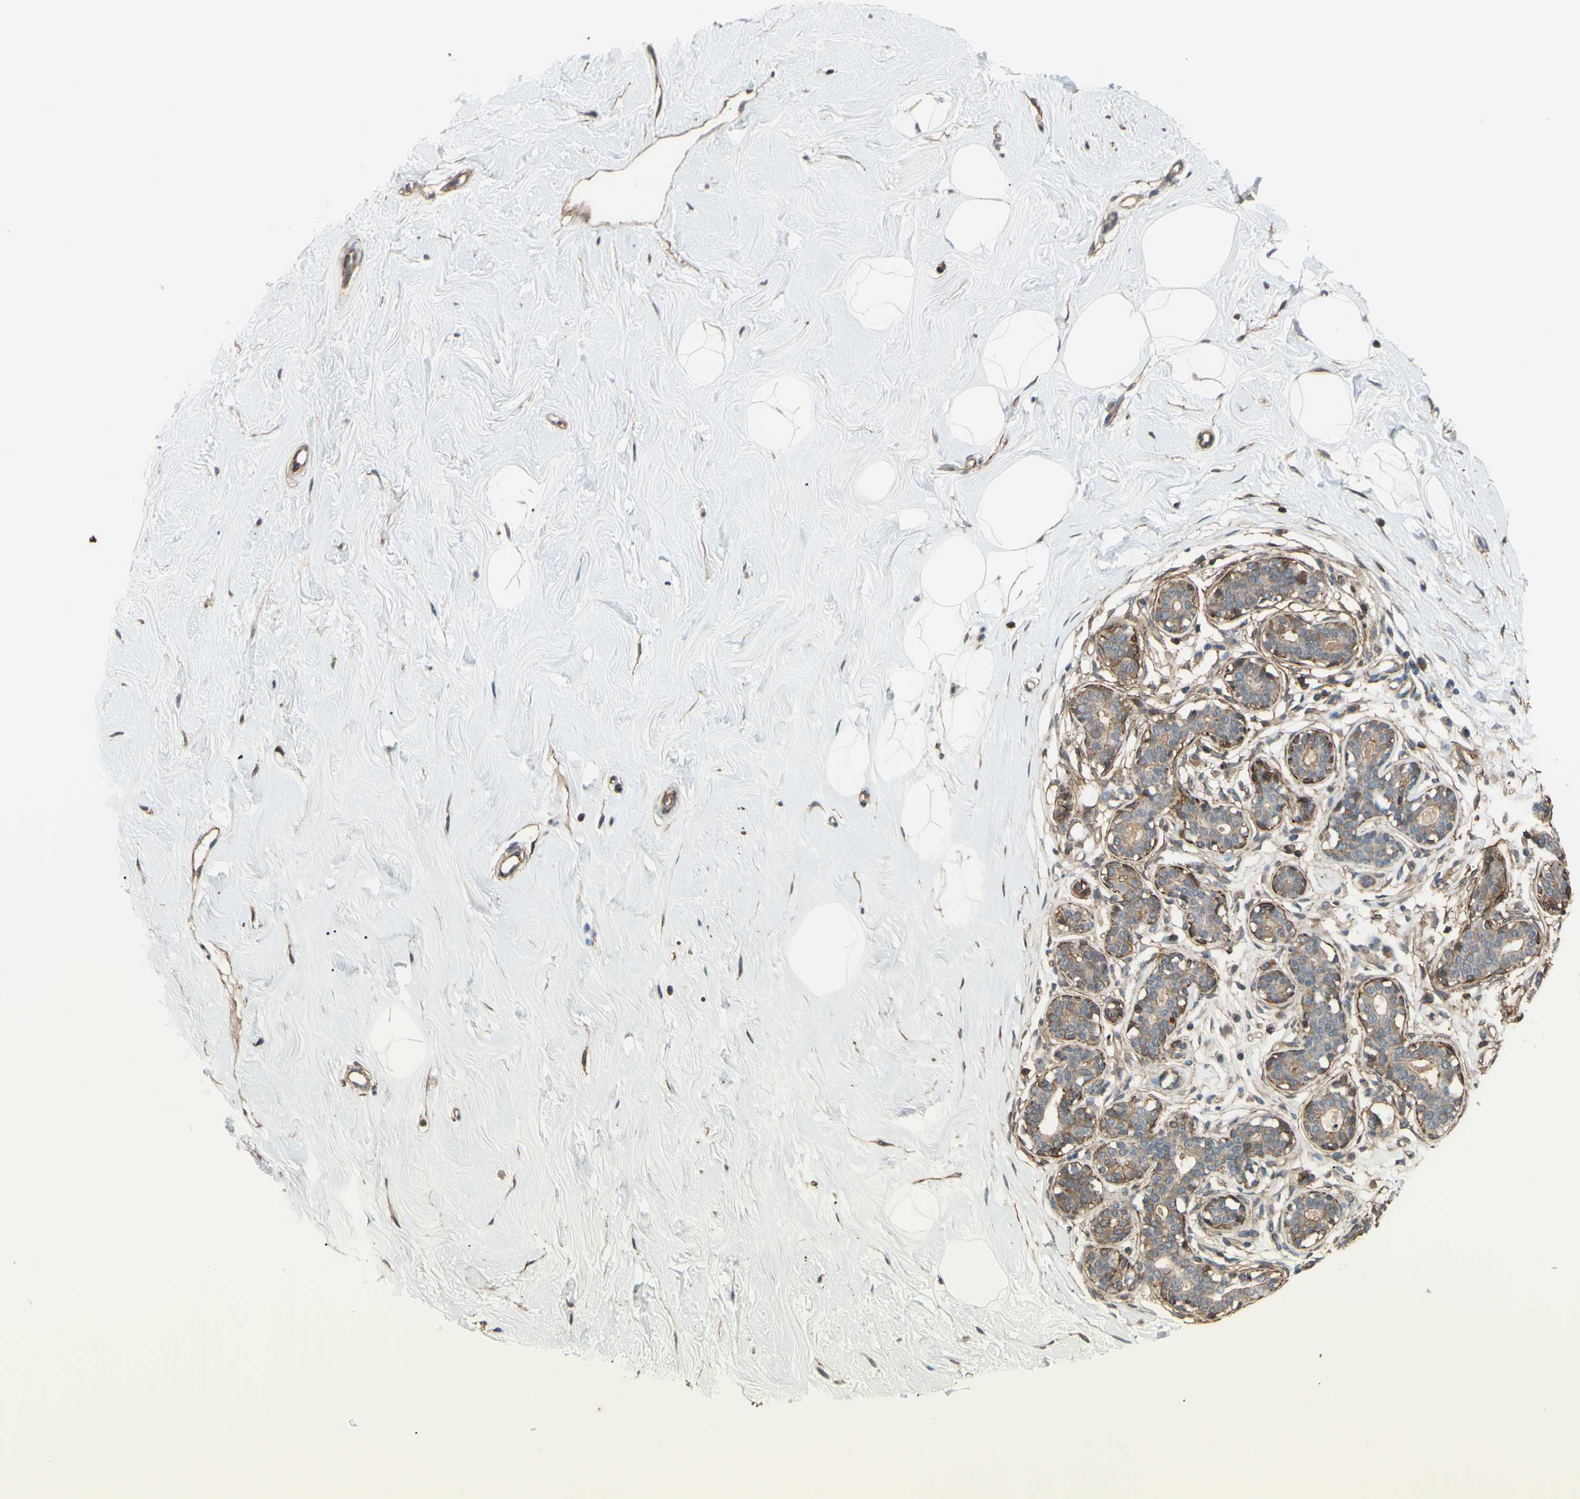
{"staining": {"intensity": "weak", "quantity": "25%-75%", "location": "cytoplasmic/membranous"}, "tissue": "breast", "cell_type": "Adipocytes", "image_type": "normal", "snomed": [{"axis": "morphology", "description": "Normal tissue, NOS"}, {"axis": "topography", "description": "Breast"}], "caption": "Unremarkable breast demonstrates weak cytoplasmic/membranous staining in approximately 25%-75% of adipocytes, visualized by immunohistochemistry.", "gene": "ADD3", "patient": {"sex": "female", "age": 23}}